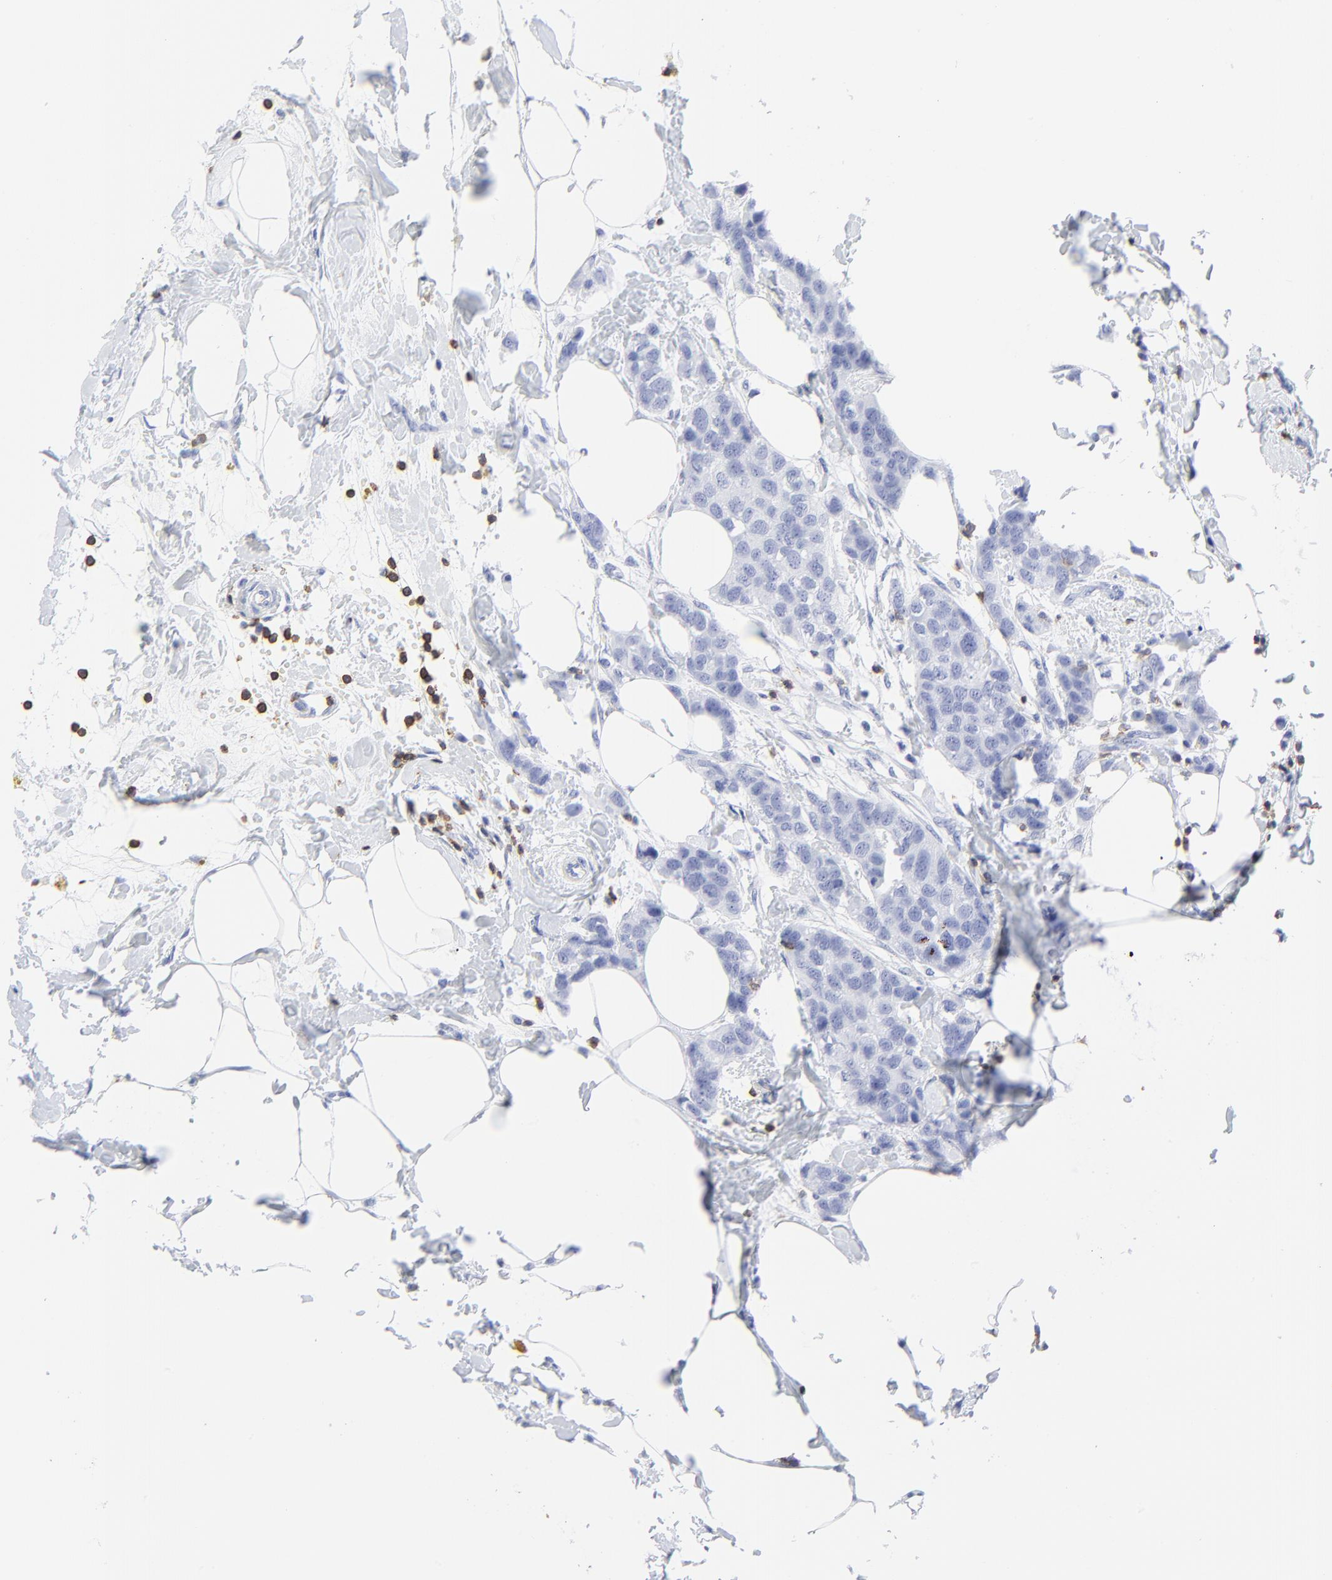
{"staining": {"intensity": "negative", "quantity": "none", "location": "none"}, "tissue": "breast cancer", "cell_type": "Tumor cells", "image_type": "cancer", "snomed": [{"axis": "morphology", "description": "Normal tissue, NOS"}, {"axis": "morphology", "description": "Duct carcinoma"}, {"axis": "topography", "description": "Breast"}], "caption": "Image shows no protein positivity in tumor cells of intraductal carcinoma (breast) tissue. The staining is performed using DAB brown chromogen with nuclei counter-stained in using hematoxylin.", "gene": "LCK", "patient": {"sex": "female", "age": 50}}